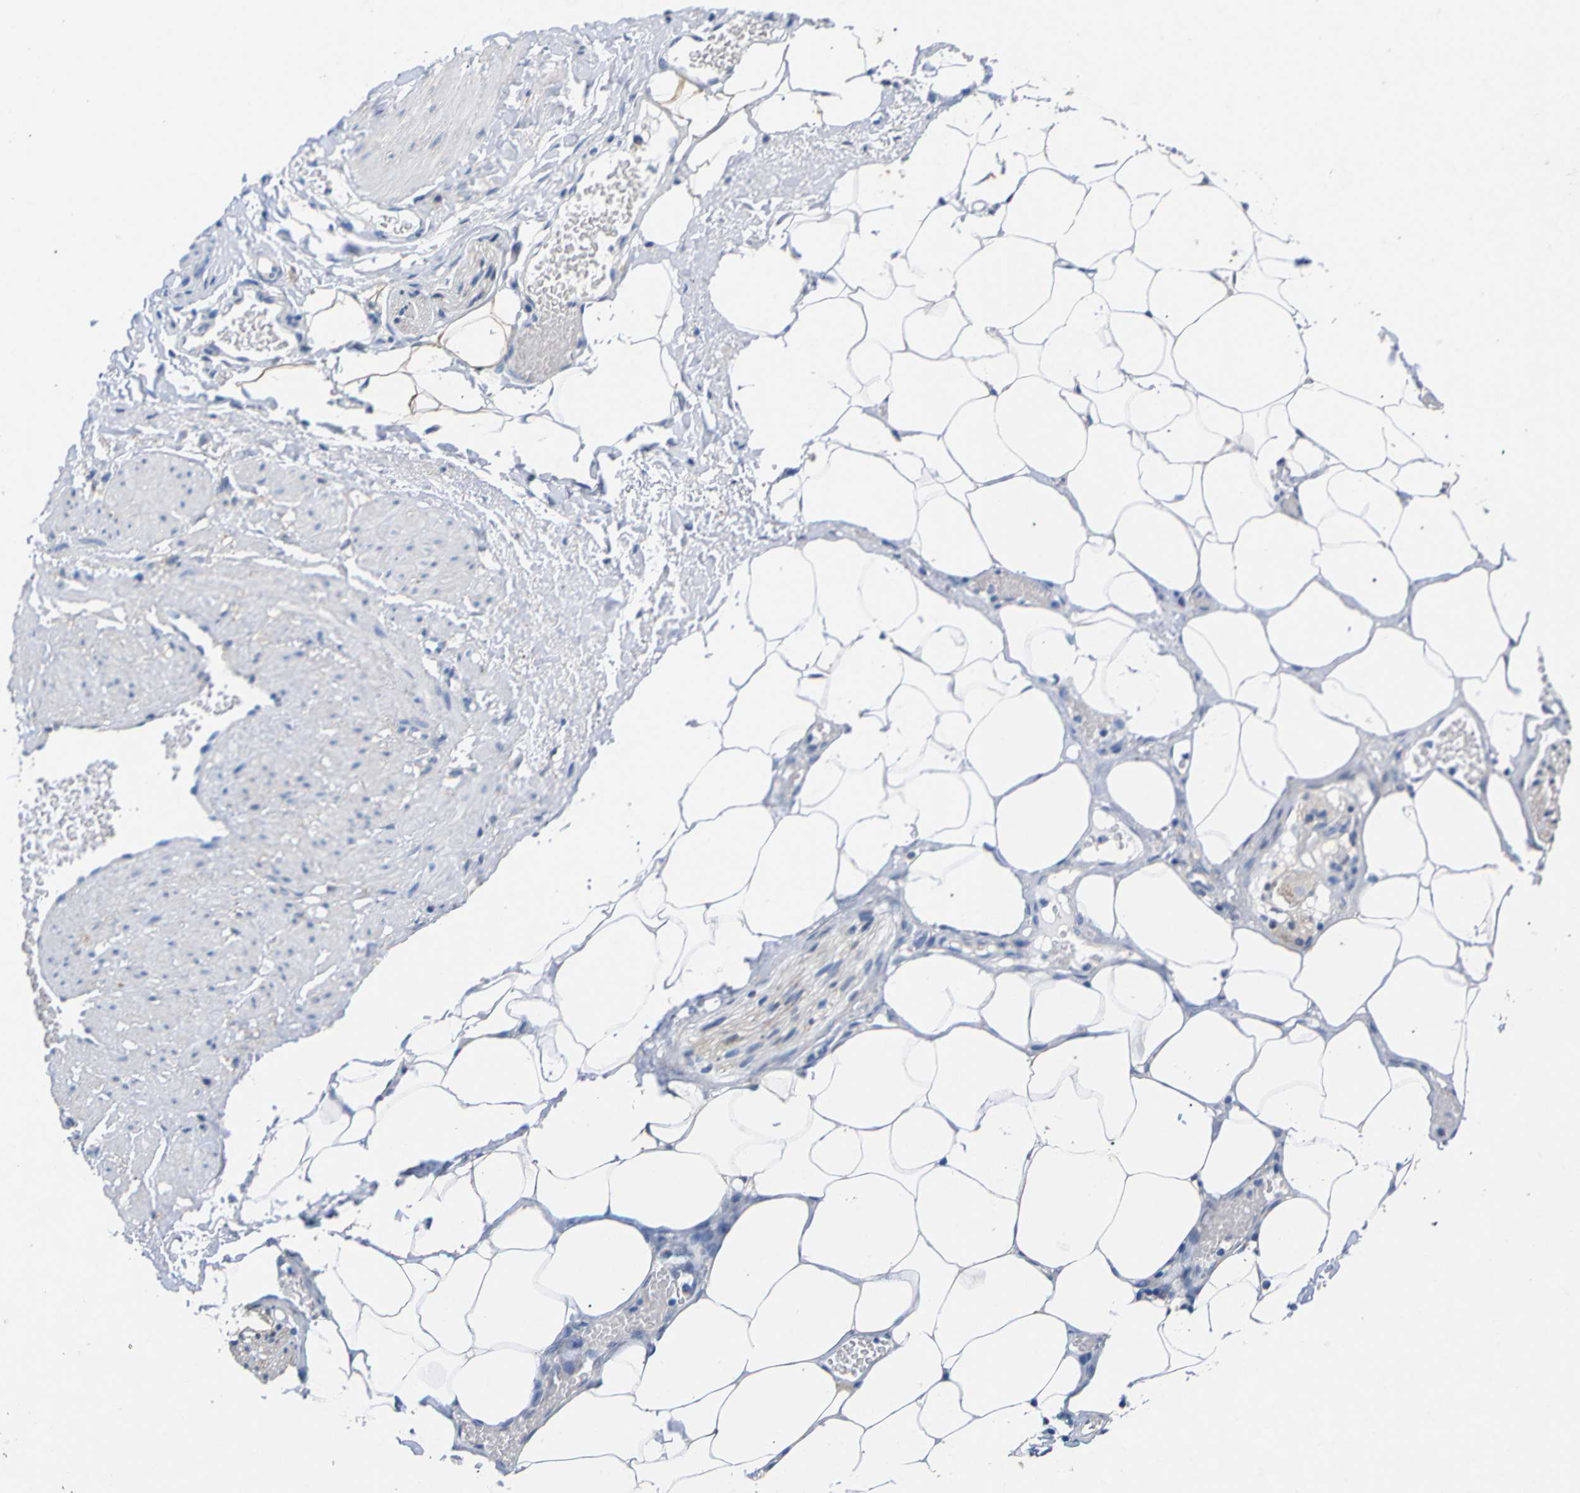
{"staining": {"intensity": "weak", "quantity": "<25%", "location": "cytoplasmic/membranous"}, "tissue": "adipose tissue", "cell_type": "Adipocytes", "image_type": "normal", "snomed": [{"axis": "morphology", "description": "Normal tissue, NOS"}, {"axis": "topography", "description": "Soft tissue"}, {"axis": "topography", "description": "Vascular tissue"}], "caption": "IHC photomicrograph of unremarkable adipose tissue: adipose tissue stained with DAB displays no significant protein expression in adipocytes. (DAB immunohistochemistry (IHC), high magnification).", "gene": "PEBP1", "patient": {"sex": "female", "age": 35}}